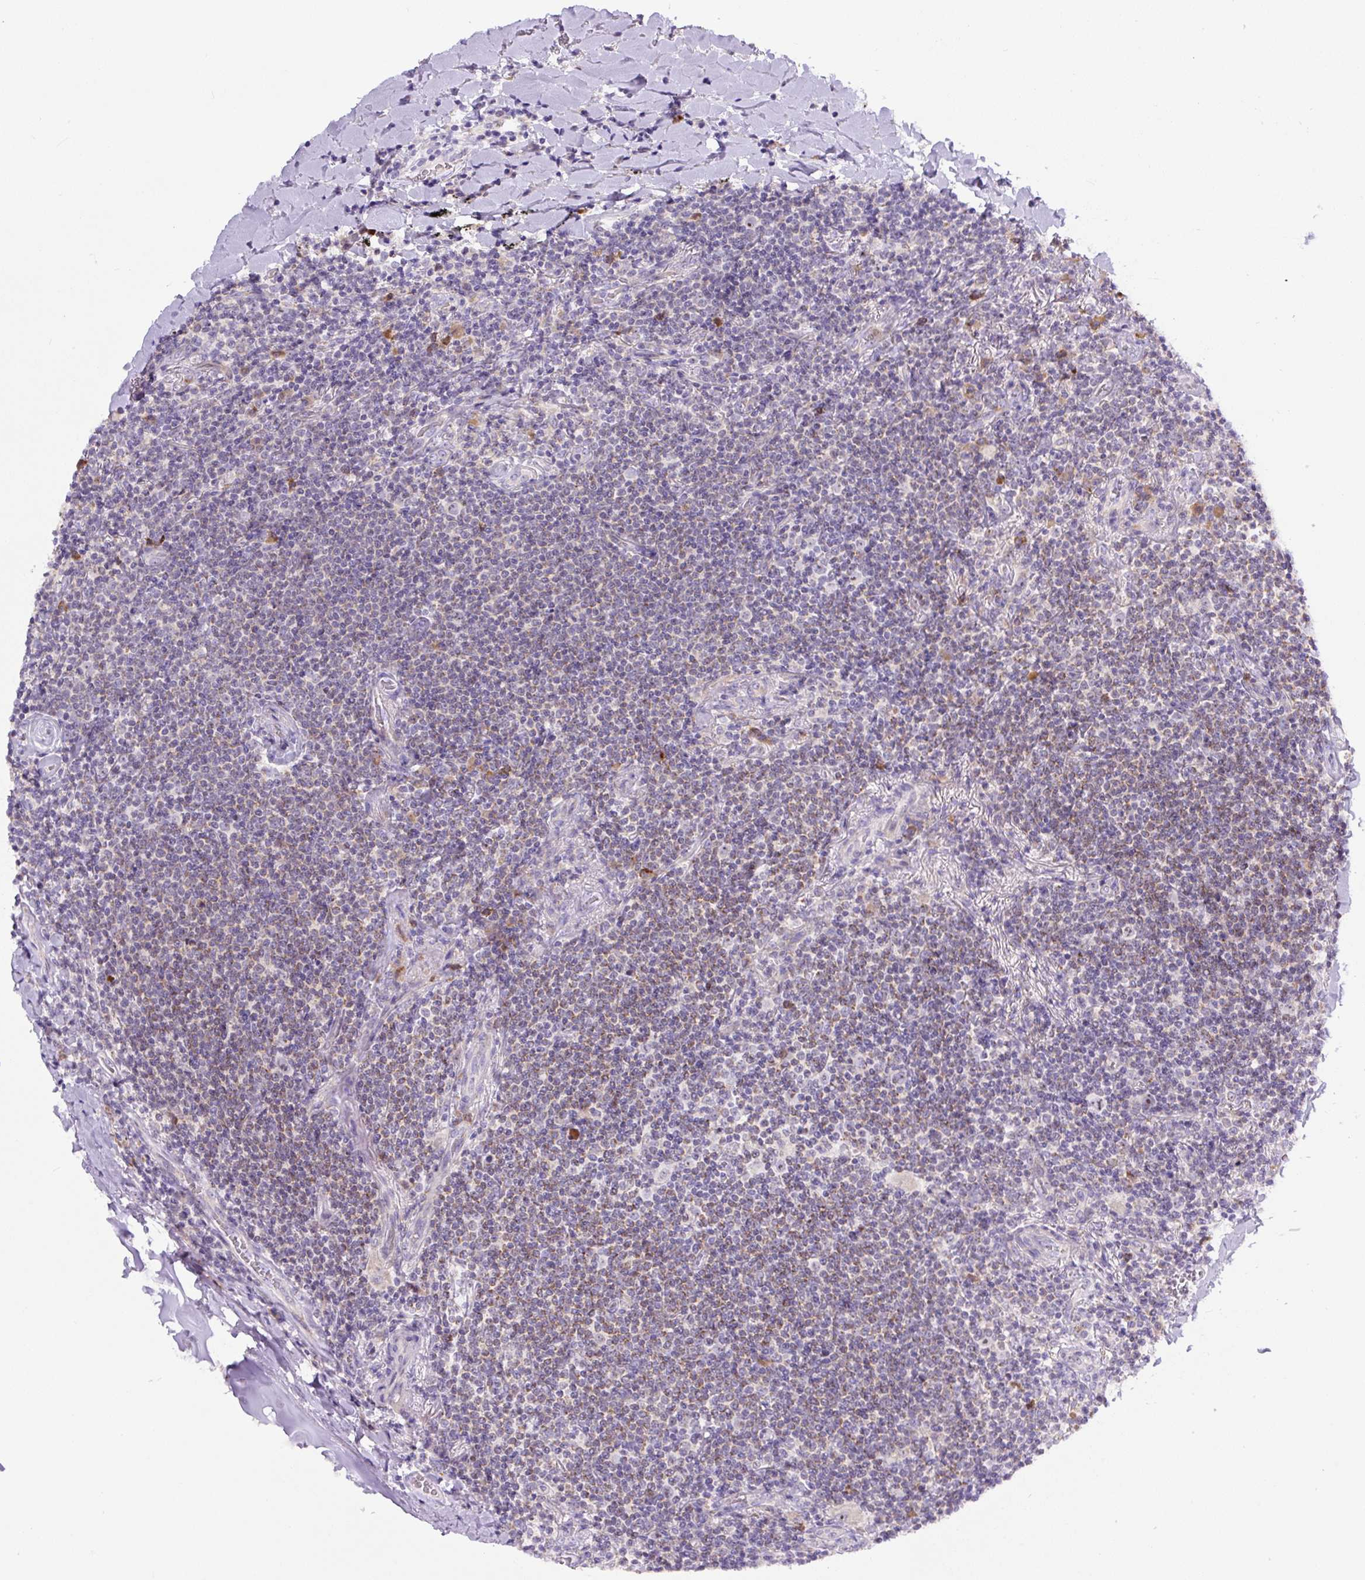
{"staining": {"intensity": "weak", "quantity": "25%-75%", "location": "cytoplasmic/membranous"}, "tissue": "lymphoma", "cell_type": "Tumor cells", "image_type": "cancer", "snomed": [{"axis": "morphology", "description": "Malignant lymphoma, non-Hodgkin's type, Low grade"}, {"axis": "topography", "description": "Lung"}], "caption": "Immunohistochemical staining of human lymphoma displays low levels of weak cytoplasmic/membranous positivity in about 25%-75% of tumor cells.", "gene": "ZNF596", "patient": {"sex": "female", "age": 71}}